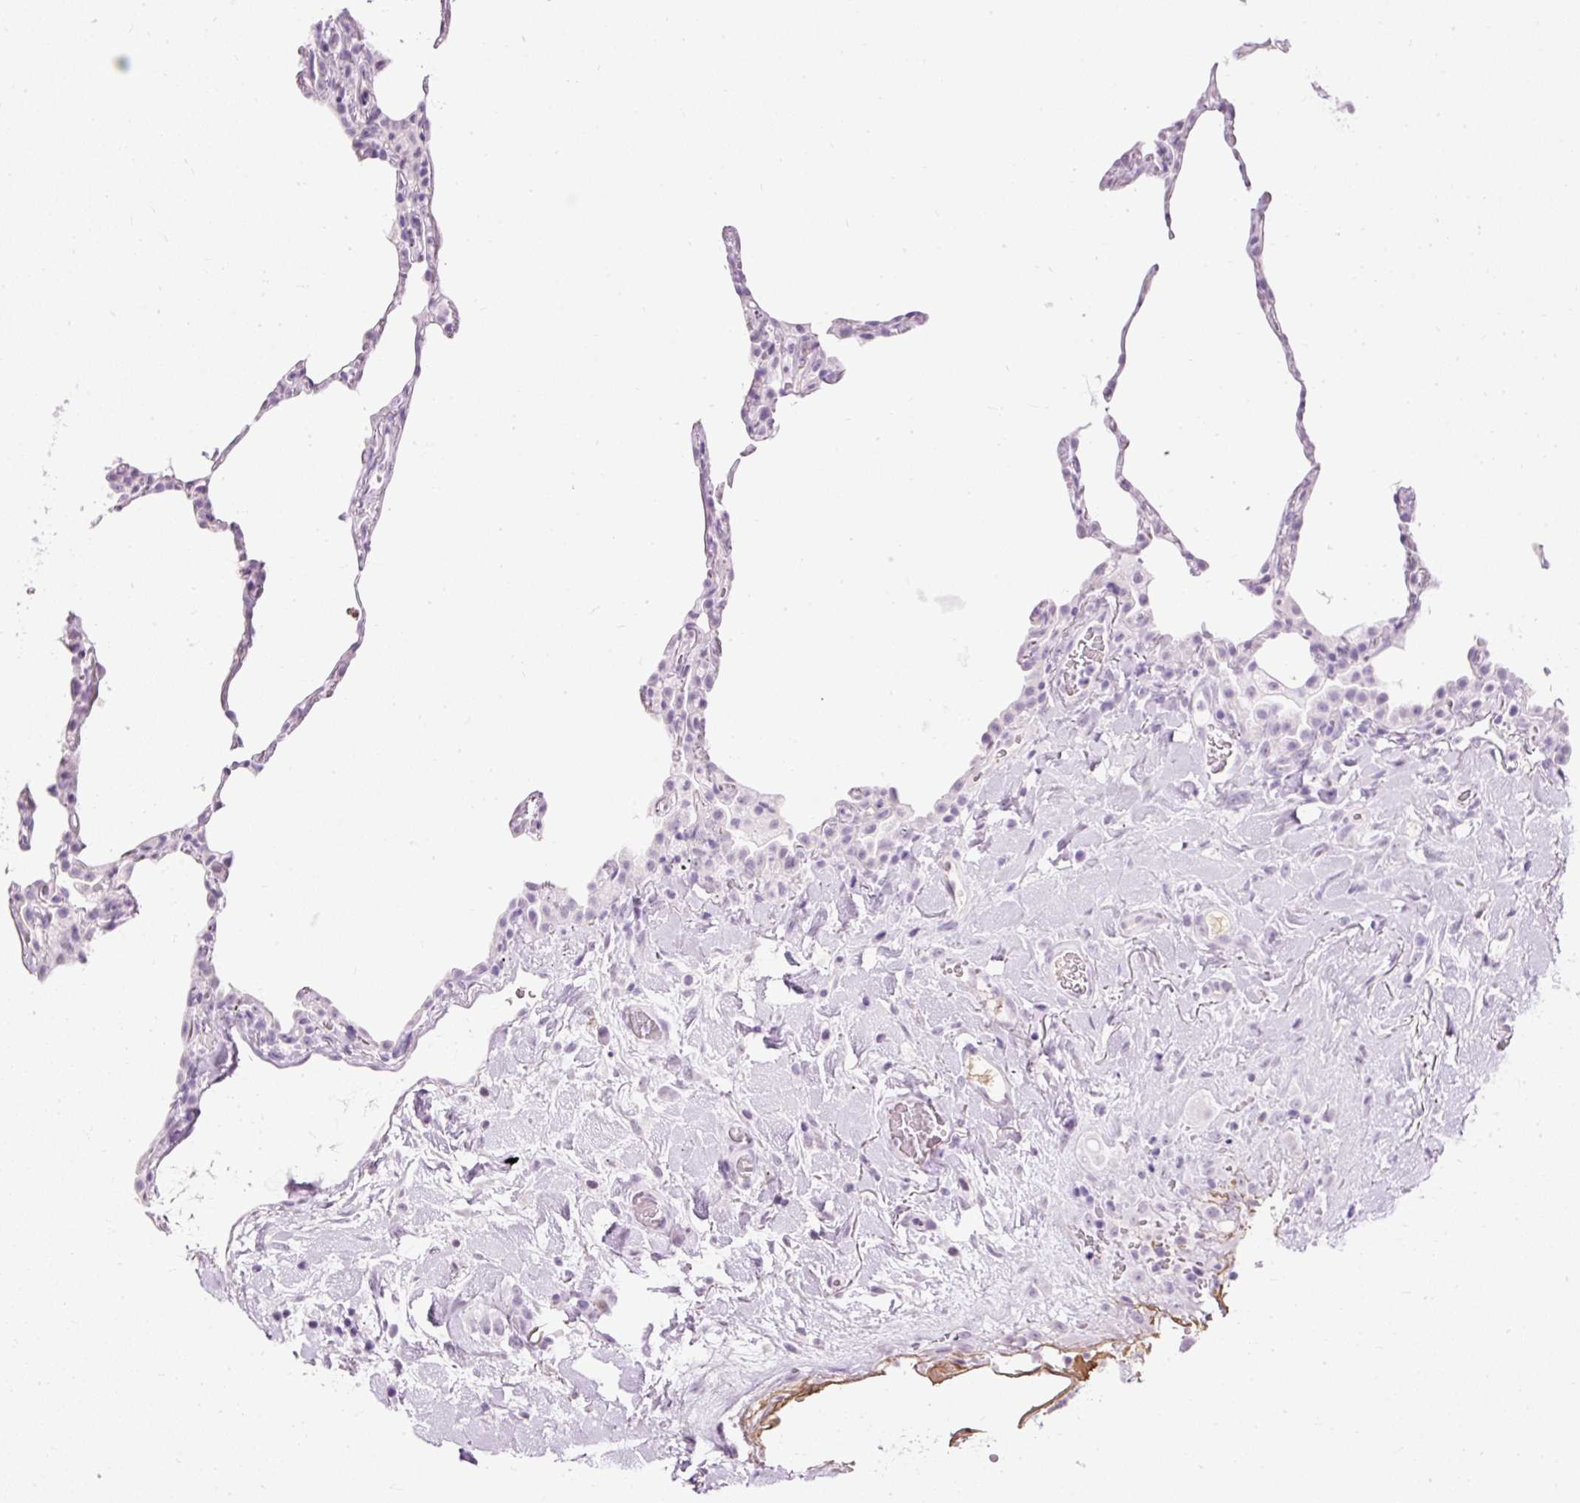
{"staining": {"intensity": "negative", "quantity": "none", "location": "none"}, "tissue": "lung", "cell_type": "Alveolar cells", "image_type": "normal", "snomed": [{"axis": "morphology", "description": "Normal tissue, NOS"}, {"axis": "topography", "description": "Lung"}], "caption": "Immunohistochemical staining of normal lung exhibits no significant staining in alveolar cells. Nuclei are stained in blue.", "gene": "PDE6B", "patient": {"sex": "female", "age": 57}}